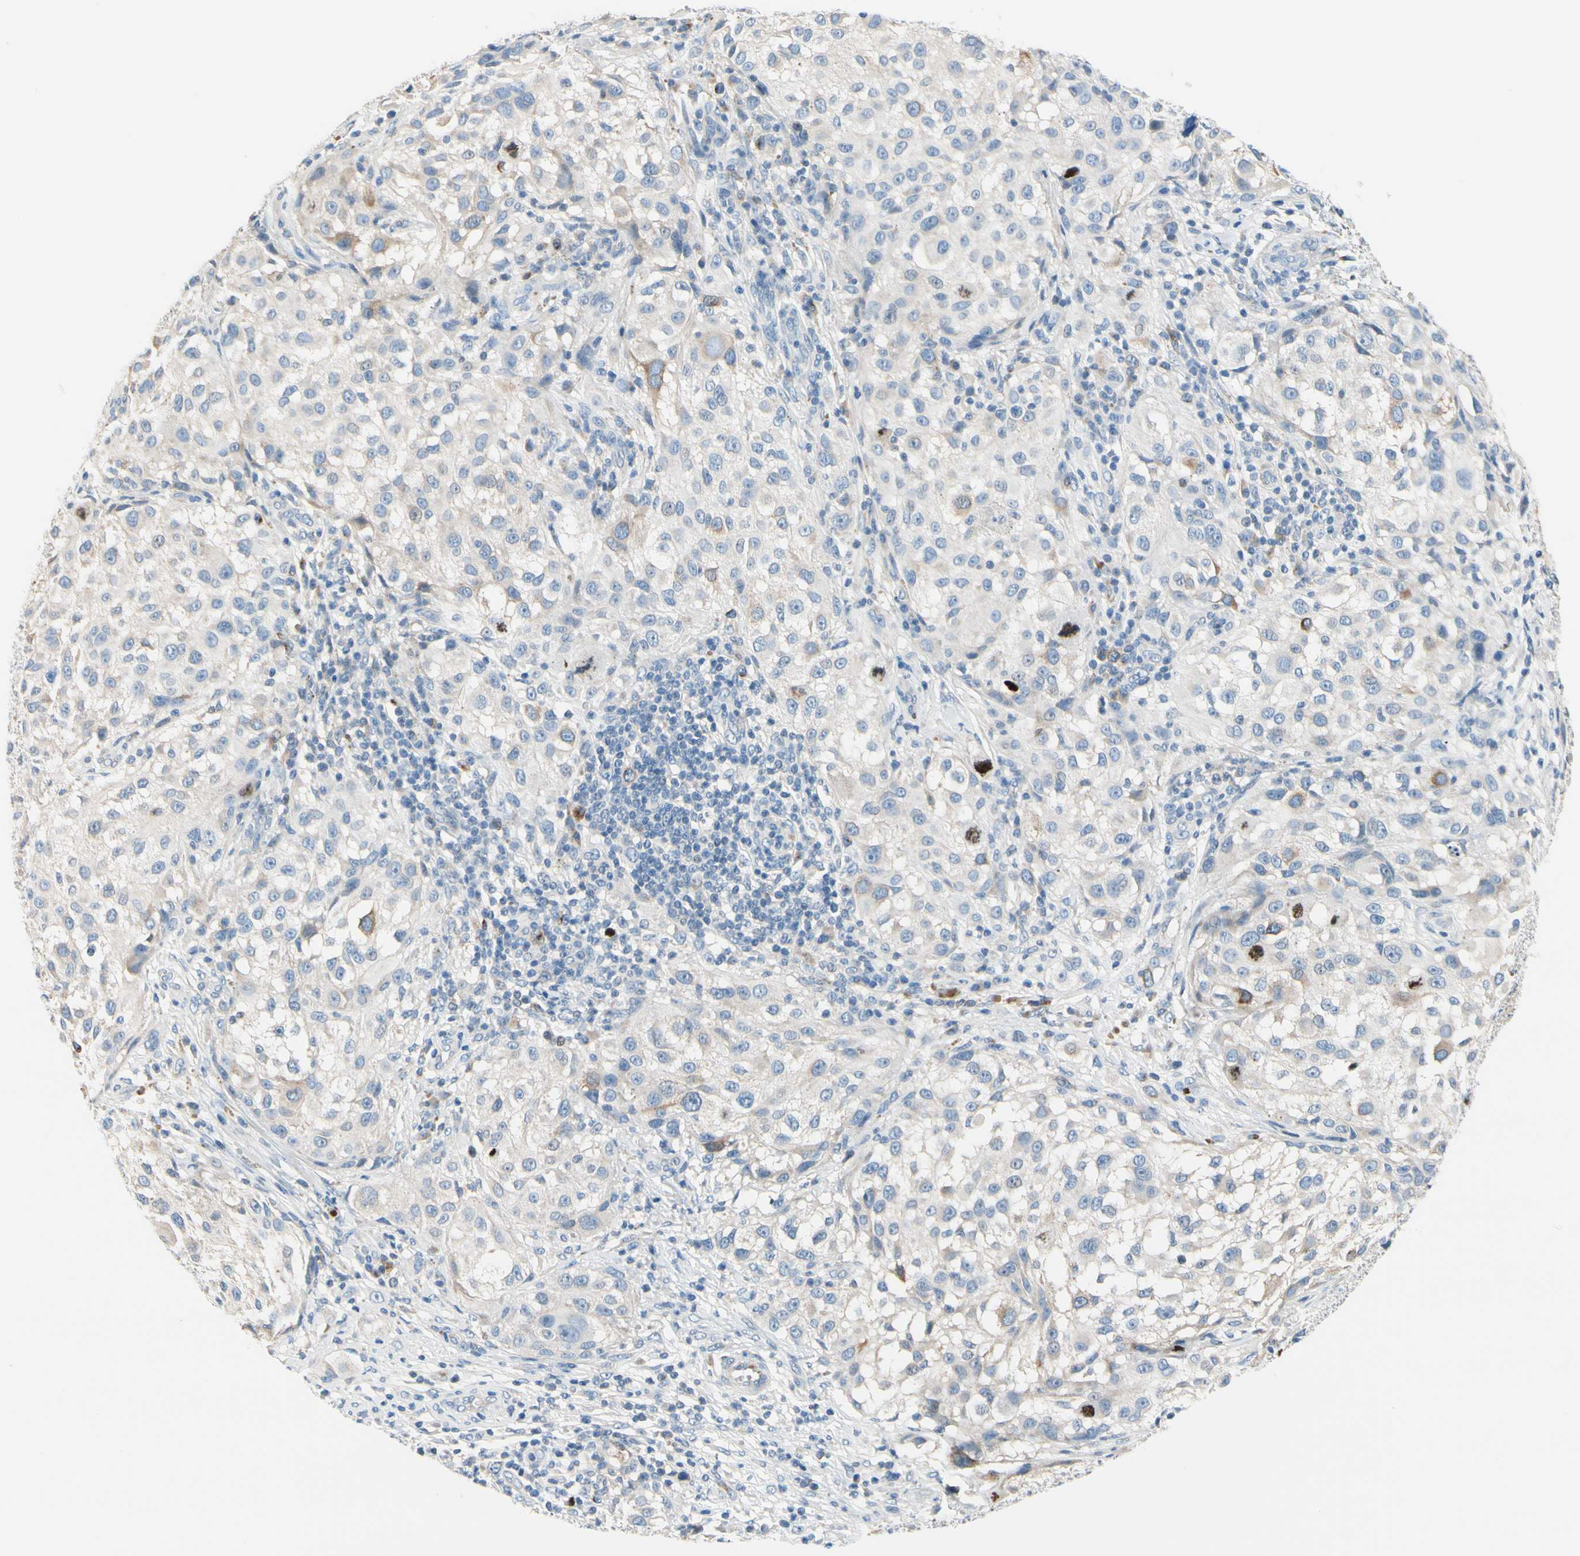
{"staining": {"intensity": "weak", "quantity": "<25%", "location": "cytoplasmic/membranous"}, "tissue": "melanoma", "cell_type": "Tumor cells", "image_type": "cancer", "snomed": [{"axis": "morphology", "description": "Necrosis, NOS"}, {"axis": "morphology", "description": "Malignant melanoma, NOS"}, {"axis": "topography", "description": "Skin"}], "caption": "Tumor cells are negative for brown protein staining in melanoma. Nuclei are stained in blue.", "gene": "CKAP2", "patient": {"sex": "female", "age": 87}}